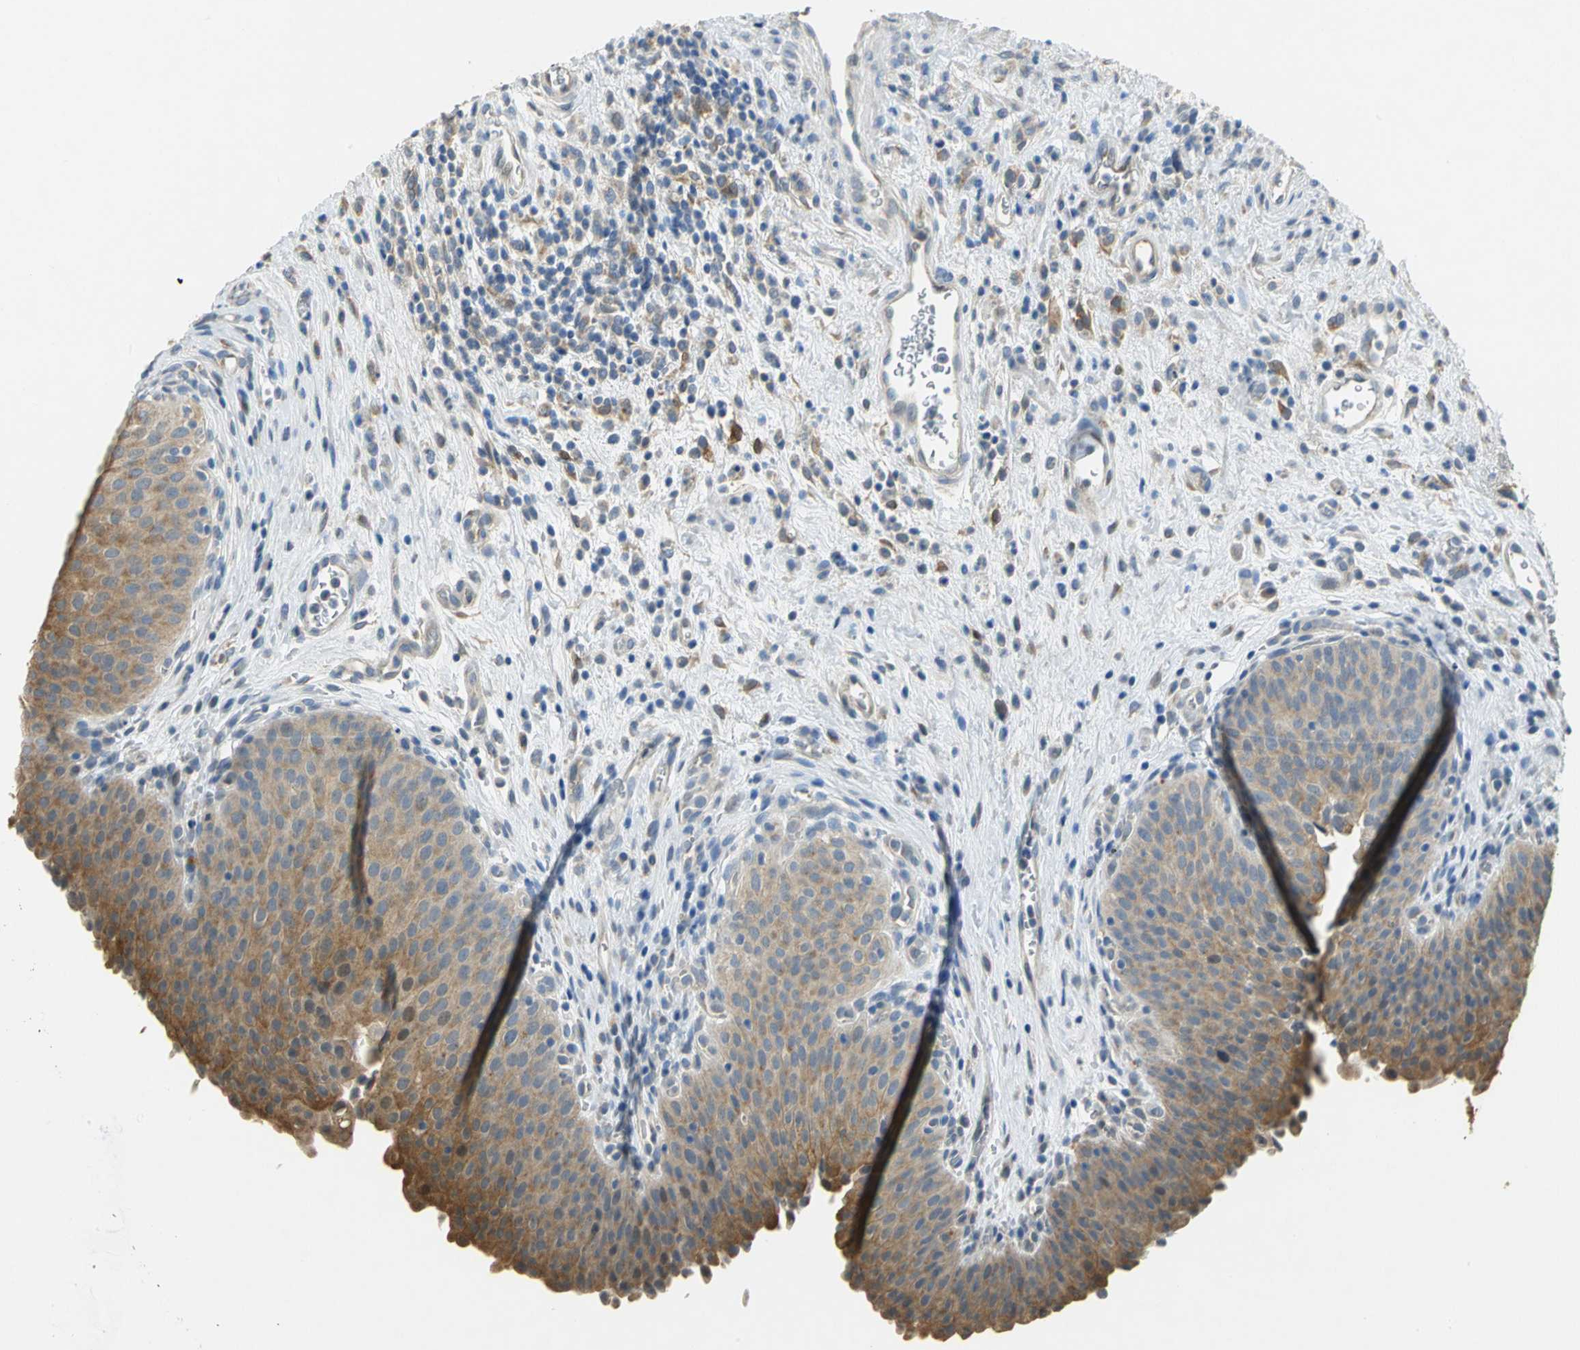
{"staining": {"intensity": "strong", "quantity": "25%-75%", "location": "cytoplasmic/membranous"}, "tissue": "urinary bladder", "cell_type": "Urothelial cells", "image_type": "normal", "snomed": [{"axis": "morphology", "description": "Normal tissue, NOS"}, {"axis": "morphology", "description": "Dysplasia, NOS"}, {"axis": "topography", "description": "Urinary bladder"}], "caption": "Immunohistochemical staining of normal human urinary bladder displays strong cytoplasmic/membranous protein positivity in approximately 25%-75% of urothelial cells.", "gene": "IL17RB", "patient": {"sex": "male", "age": 35}}